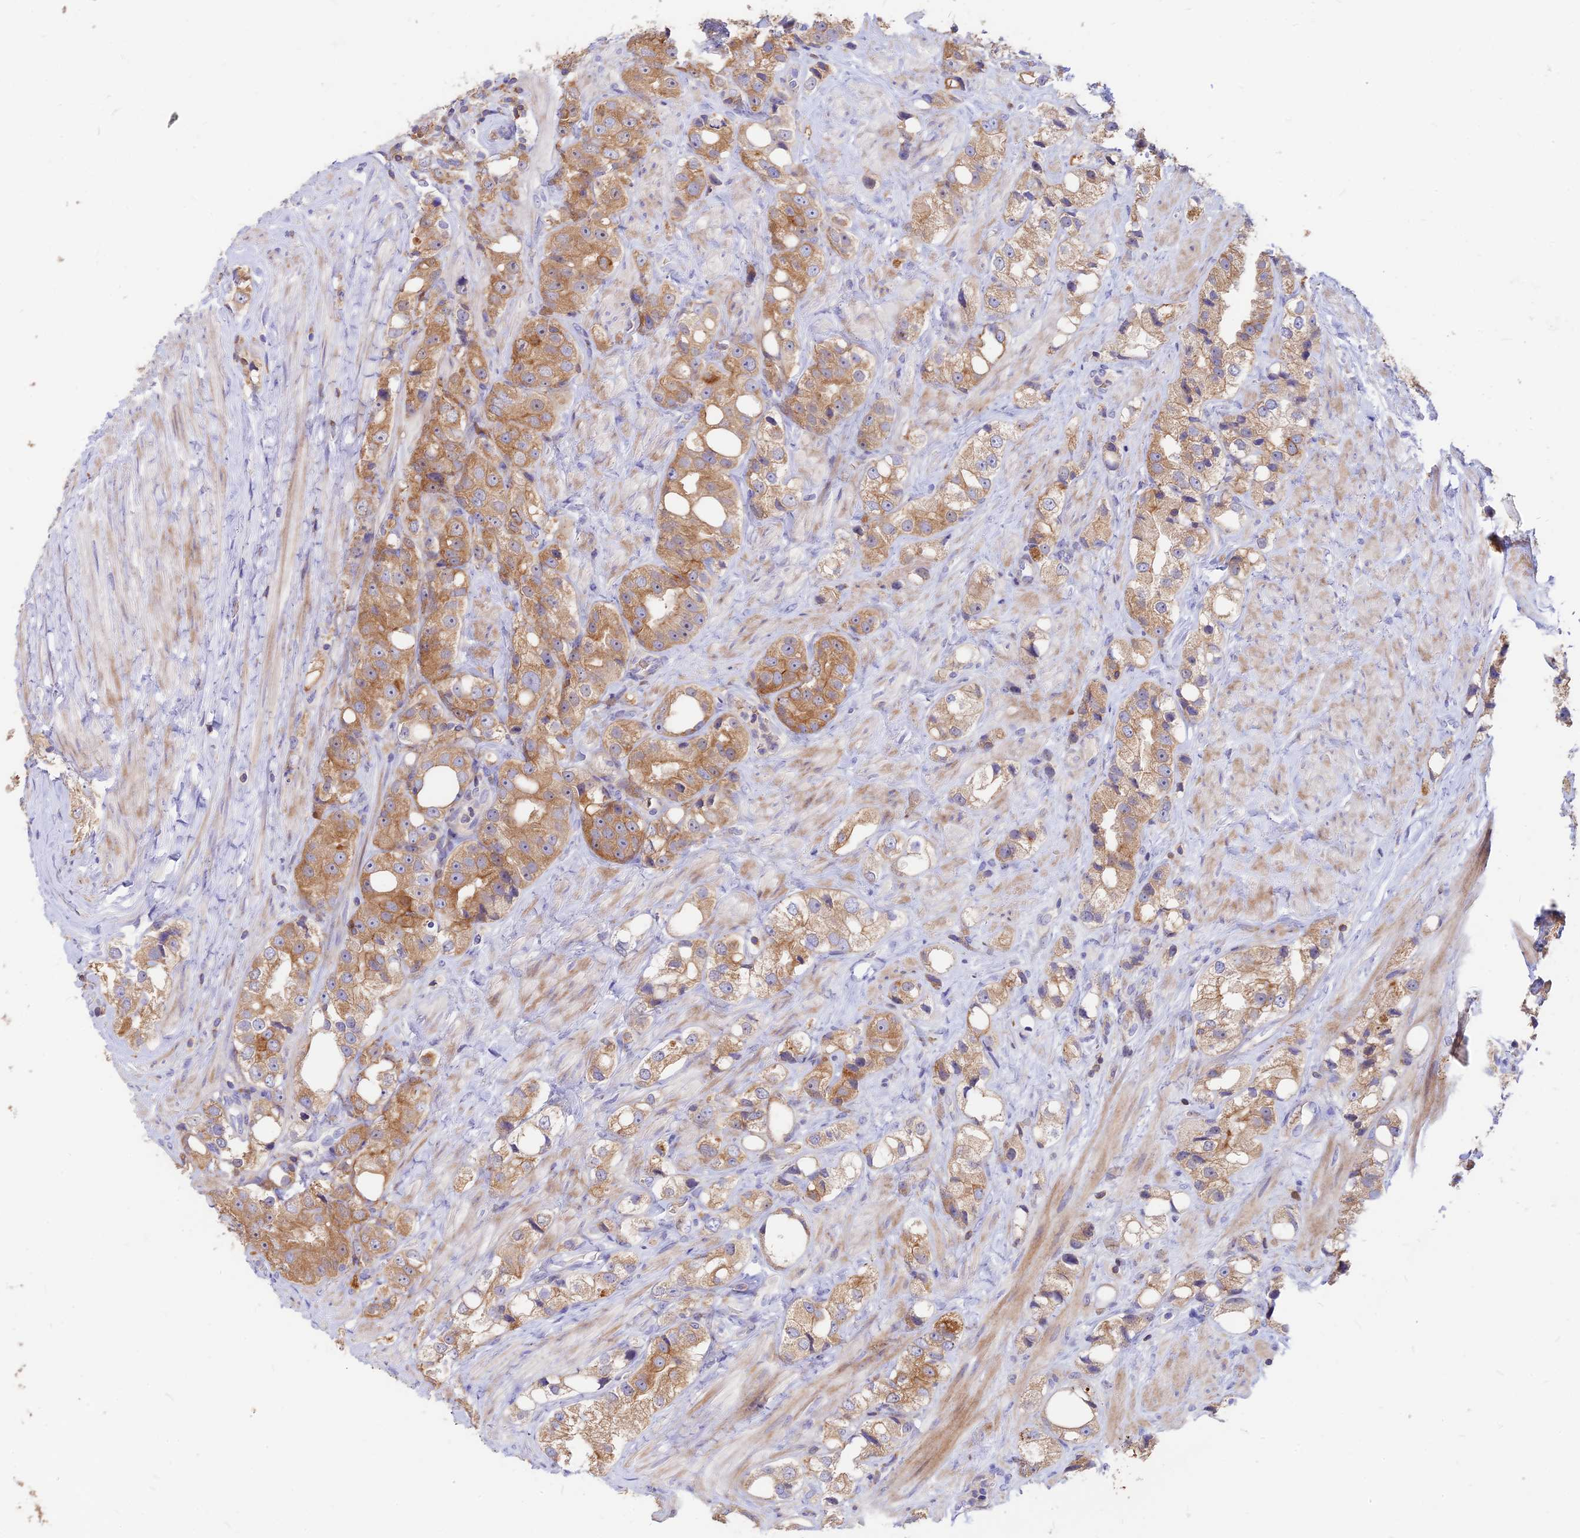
{"staining": {"intensity": "moderate", "quantity": ">75%", "location": "cytoplasmic/membranous"}, "tissue": "prostate cancer", "cell_type": "Tumor cells", "image_type": "cancer", "snomed": [{"axis": "morphology", "description": "Adenocarcinoma, NOS"}, {"axis": "topography", "description": "Prostate"}], "caption": "Adenocarcinoma (prostate) stained with immunohistochemistry (IHC) exhibits moderate cytoplasmic/membranous positivity in about >75% of tumor cells. (DAB IHC, brown staining for protein, blue staining for nuclei).", "gene": "DENND2D", "patient": {"sex": "male", "age": 79}}